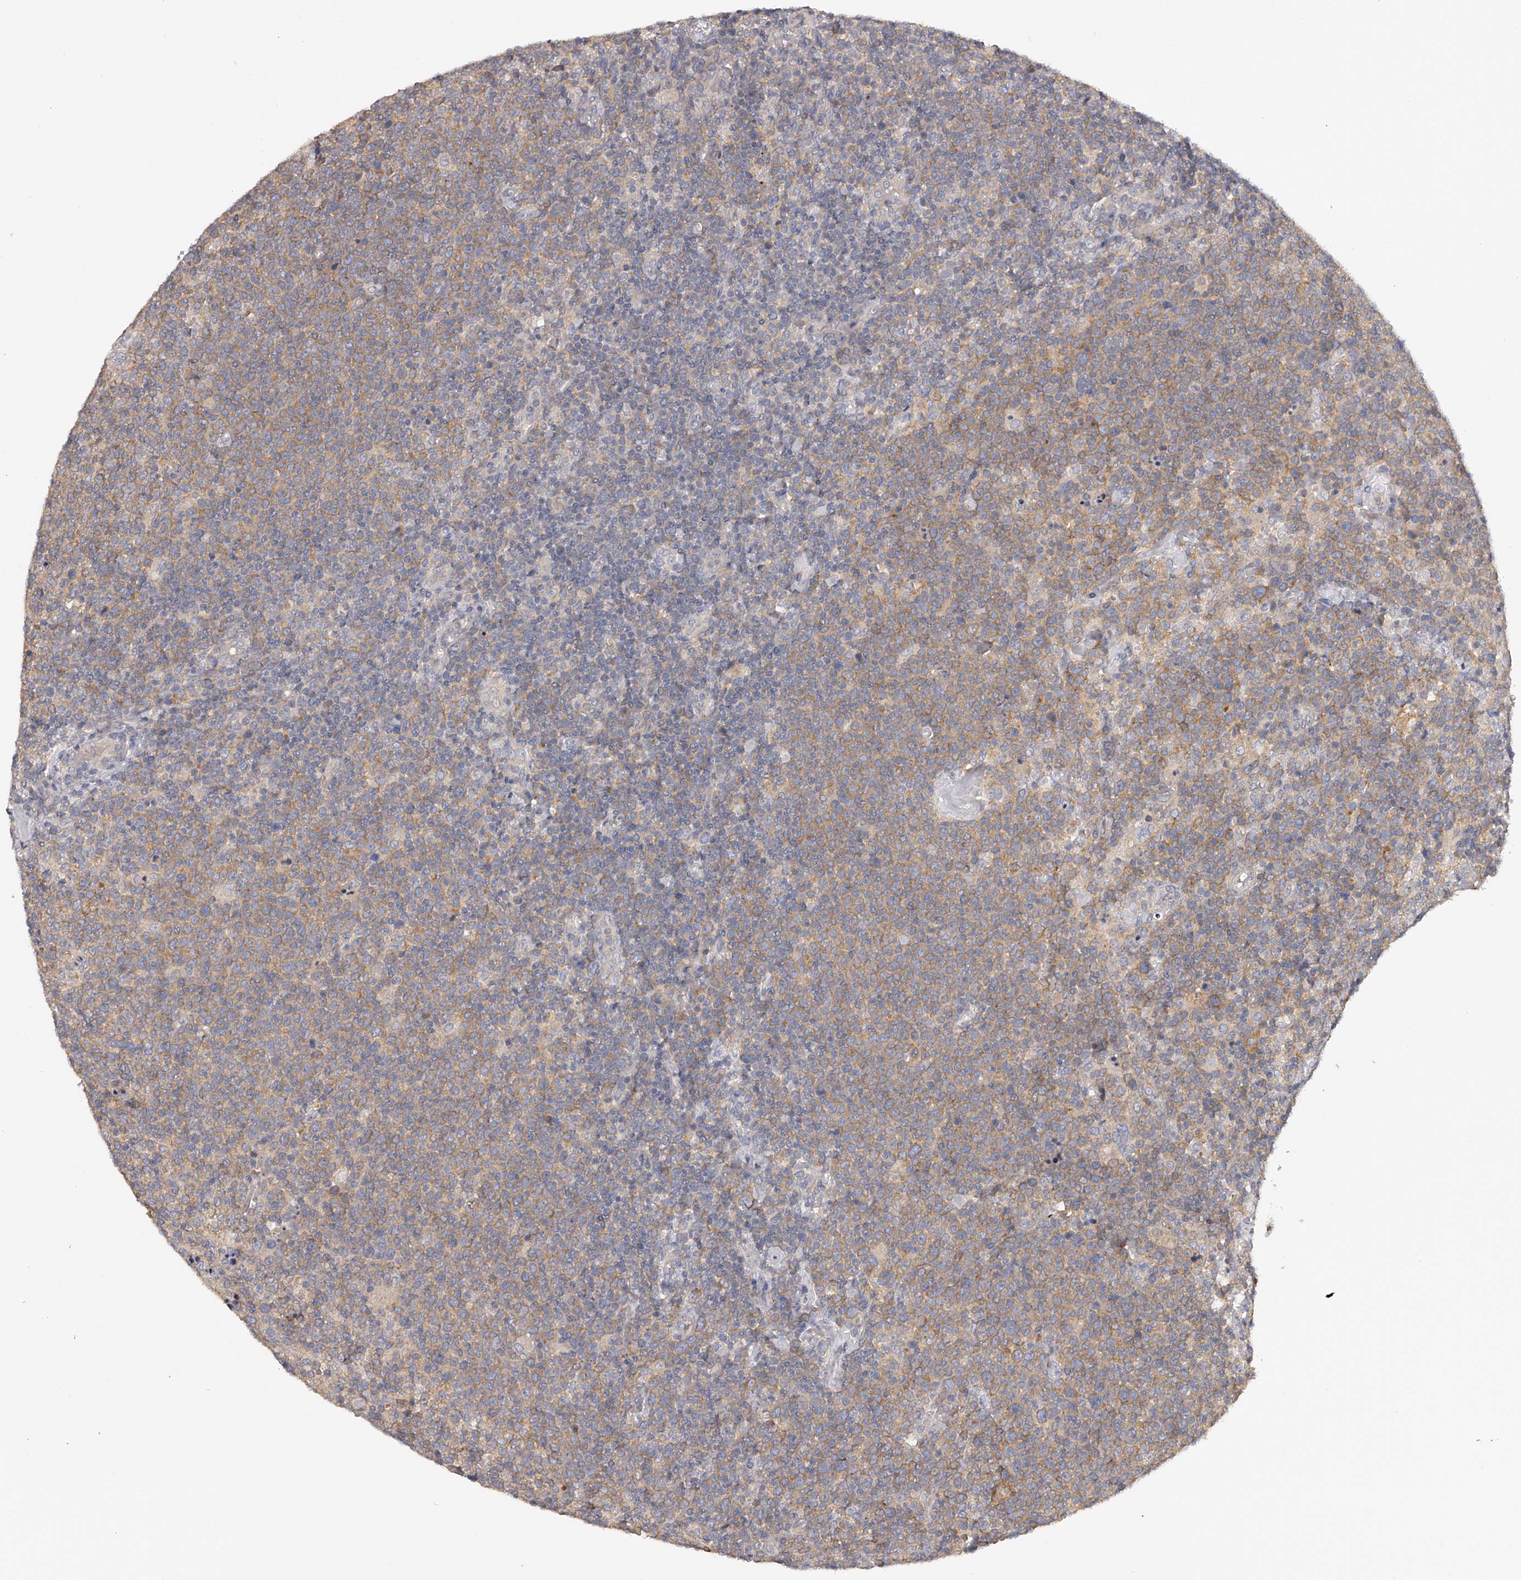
{"staining": {"intensity": "weak", "quantity": "25%-75%", "location": "cytoplasmic/membranous"}, "tissue": "lymphoma", "cell_type": "Tumor cells", "image_type": "cancer", "snomed": [{"axis": "morphology", "description": "Malignant lymphoma, non-Hodgkin's type, High grade"}, {"axis": "topography", "description": "Lymph node"}], "caption": "The image reveals staining of lymphoma, revealing weak cytoplasmic/membranous protein staining (brown color) within tumor cells.", "gene": "TNN", "patient": {"sex": "male", "age": 61}}